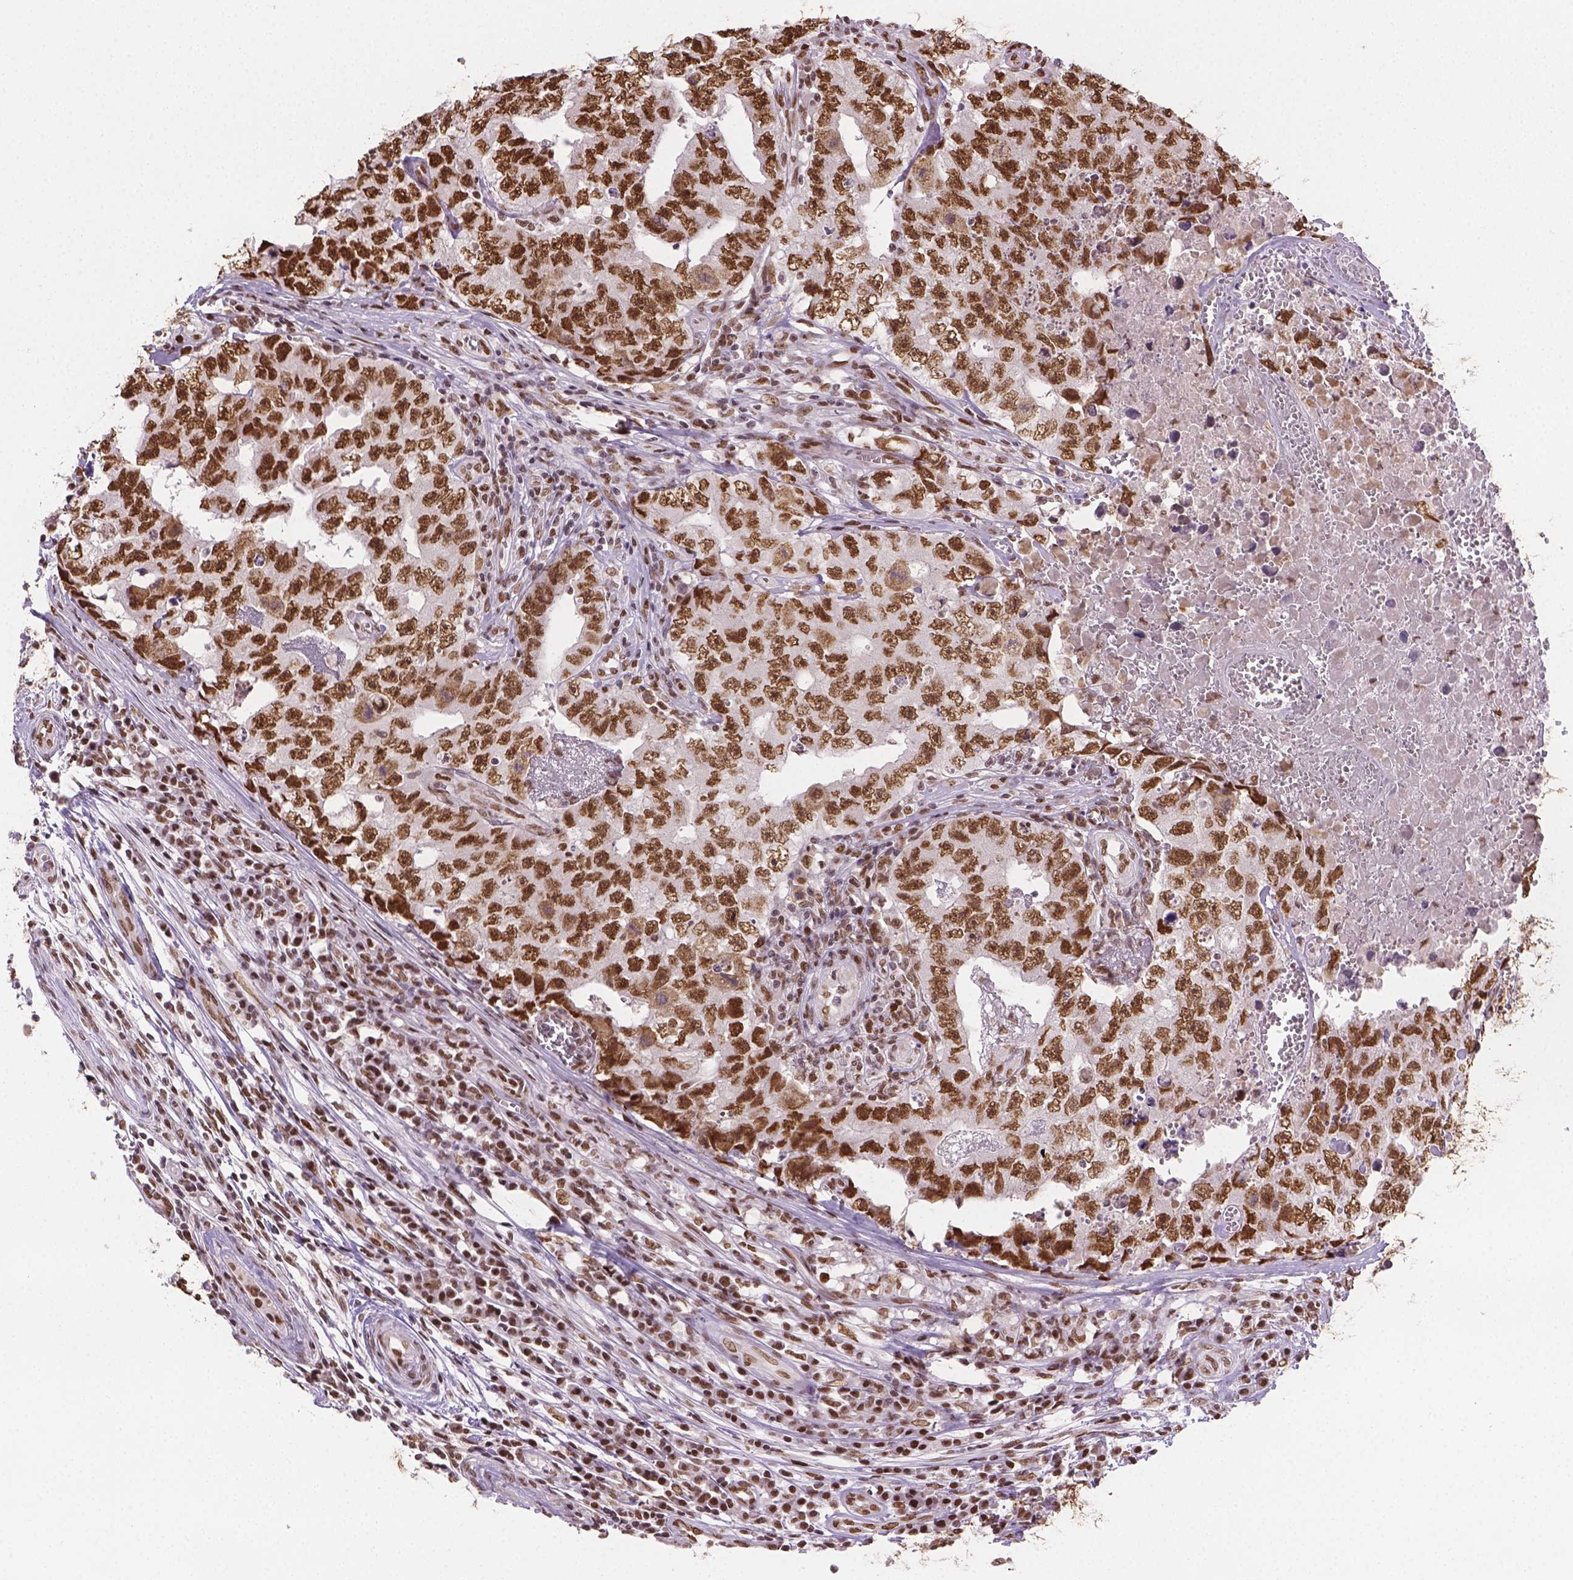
{"staining": {"intensity": "strong", "quantity": ">75%", "location": "nuclear"}, "tissue": "testis cancer", "cell_type": "Tumor cells", "image_type": "cancer", "snomed": [{"axis": "morphology", "description": "Carcinoma, Embryonal, NOS"}, {"axis": "topography", "description": "Testis"}], "caption": "Human embryonal carcinoma (testis) stained with a brown dye shows strong nuclear positive positivity in about >75% of tumor cells.", "gene": "FANCE", "patient": {"sex": "male", "age": 36}}